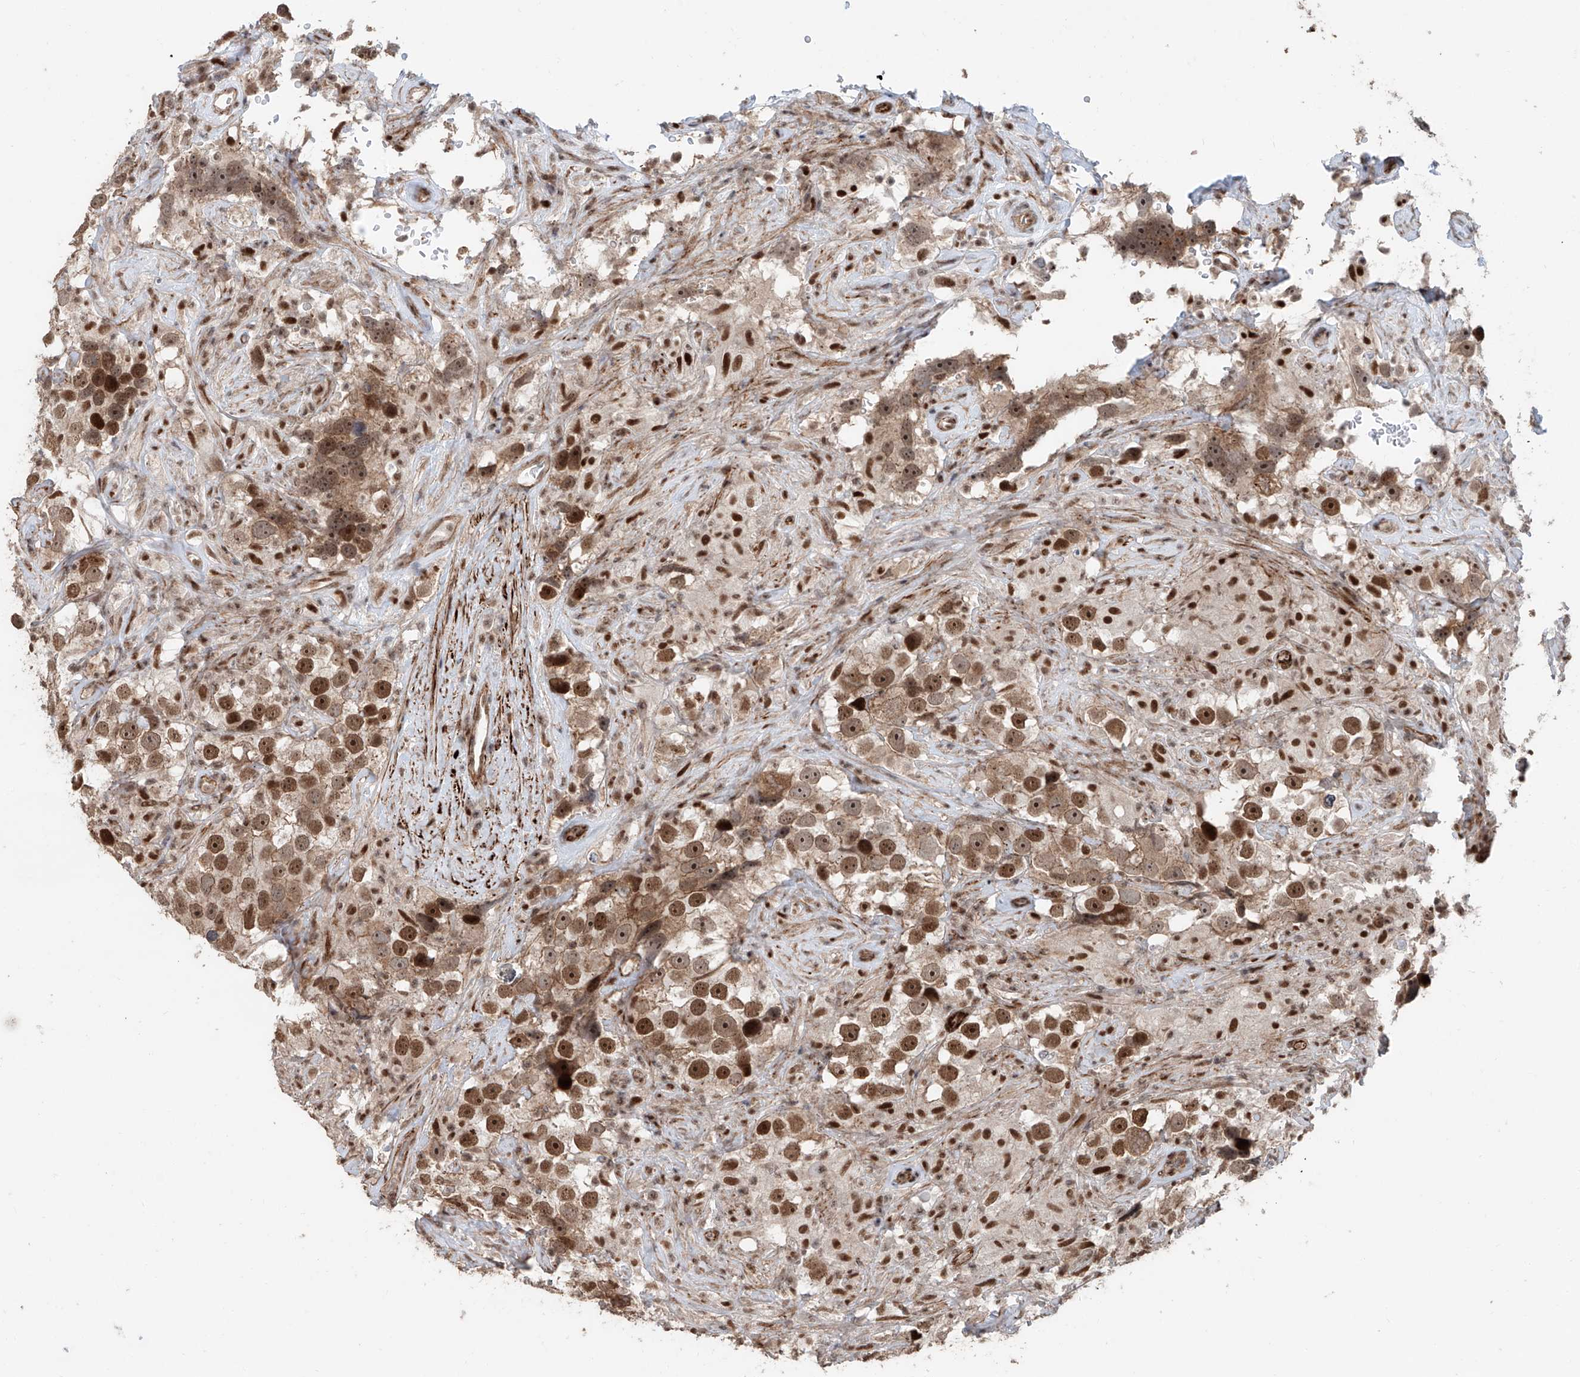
{"staining": {"intensity": "moderate", "quantity": ">75%", "location": "nuclear"}, "tissue": "testis cancer", "cell_type": "Tumor cells", "image_type": "cancer", "snomed": [{"axis": "morphology", "description": "Seminoma, NOS"}, {"axis": "topography", "description": "Testis"}], "caption": "Testis cancer stained with a brown dye shows moderate nuclear positive positivity in about >75% of tumor cells.", "gene": "SDE2", "patient": {"sex": "male", "age": 49}}